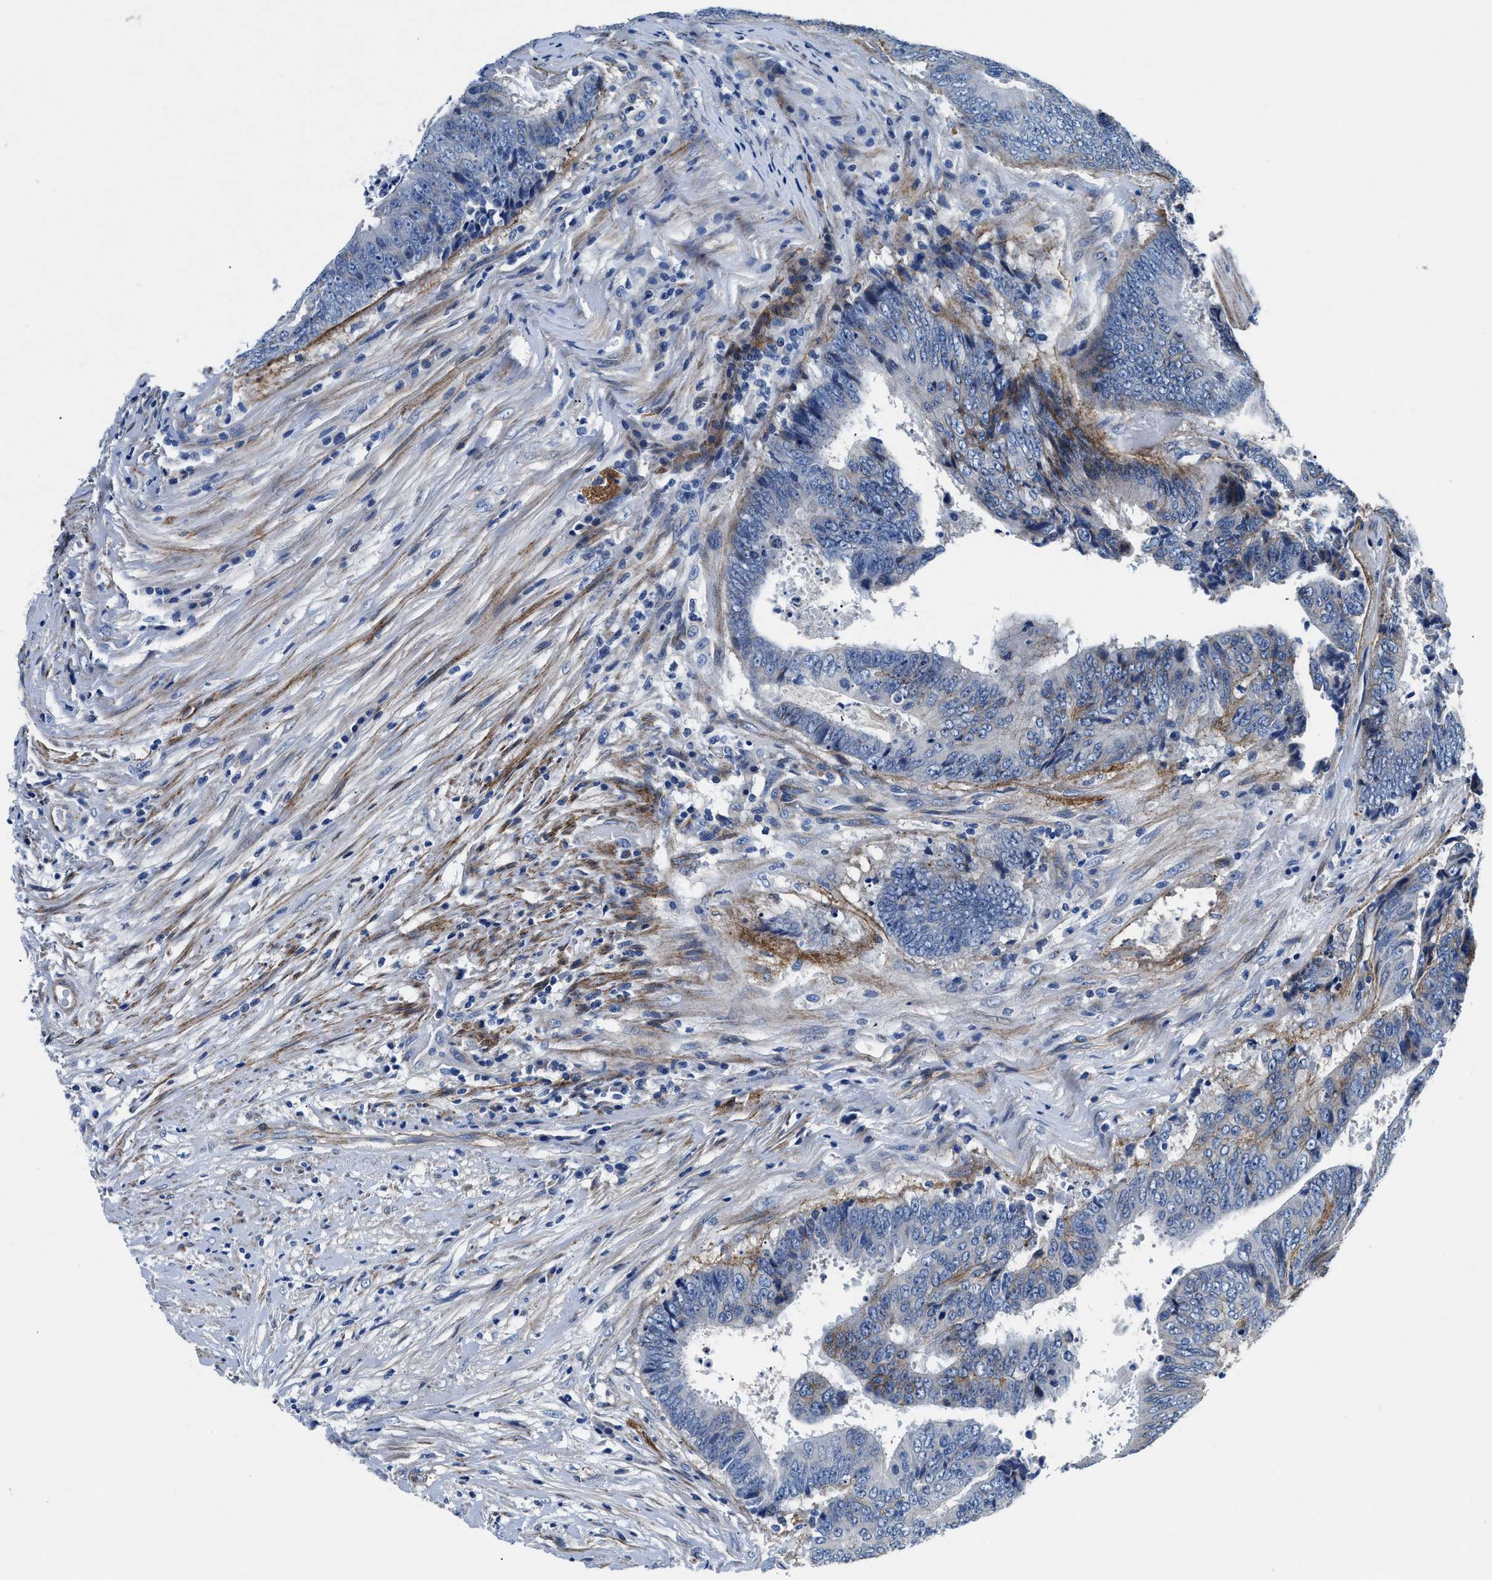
{"staining": {"intensity": "moderate", "quantity": "<25%", "location": "cytoplasmic/membranous"}, "tissue": "colorectal cancer", "cell_type": "Tumor cells", "image_type": "cancer", "snomed": [{"axis": "morphology", "description": "Adenocarcinoma, NOS"}, {"axis": "topography", "description": "Rectum"}], "caption": "This is an image of immunohistochemistry staining of adenocarcinoma (colorectal), which shows moderate positivity in the cytoplasmic/membranous of tumor cells.", "gene": "DAG1", "patient": {"sex": "male", "age": 72}}